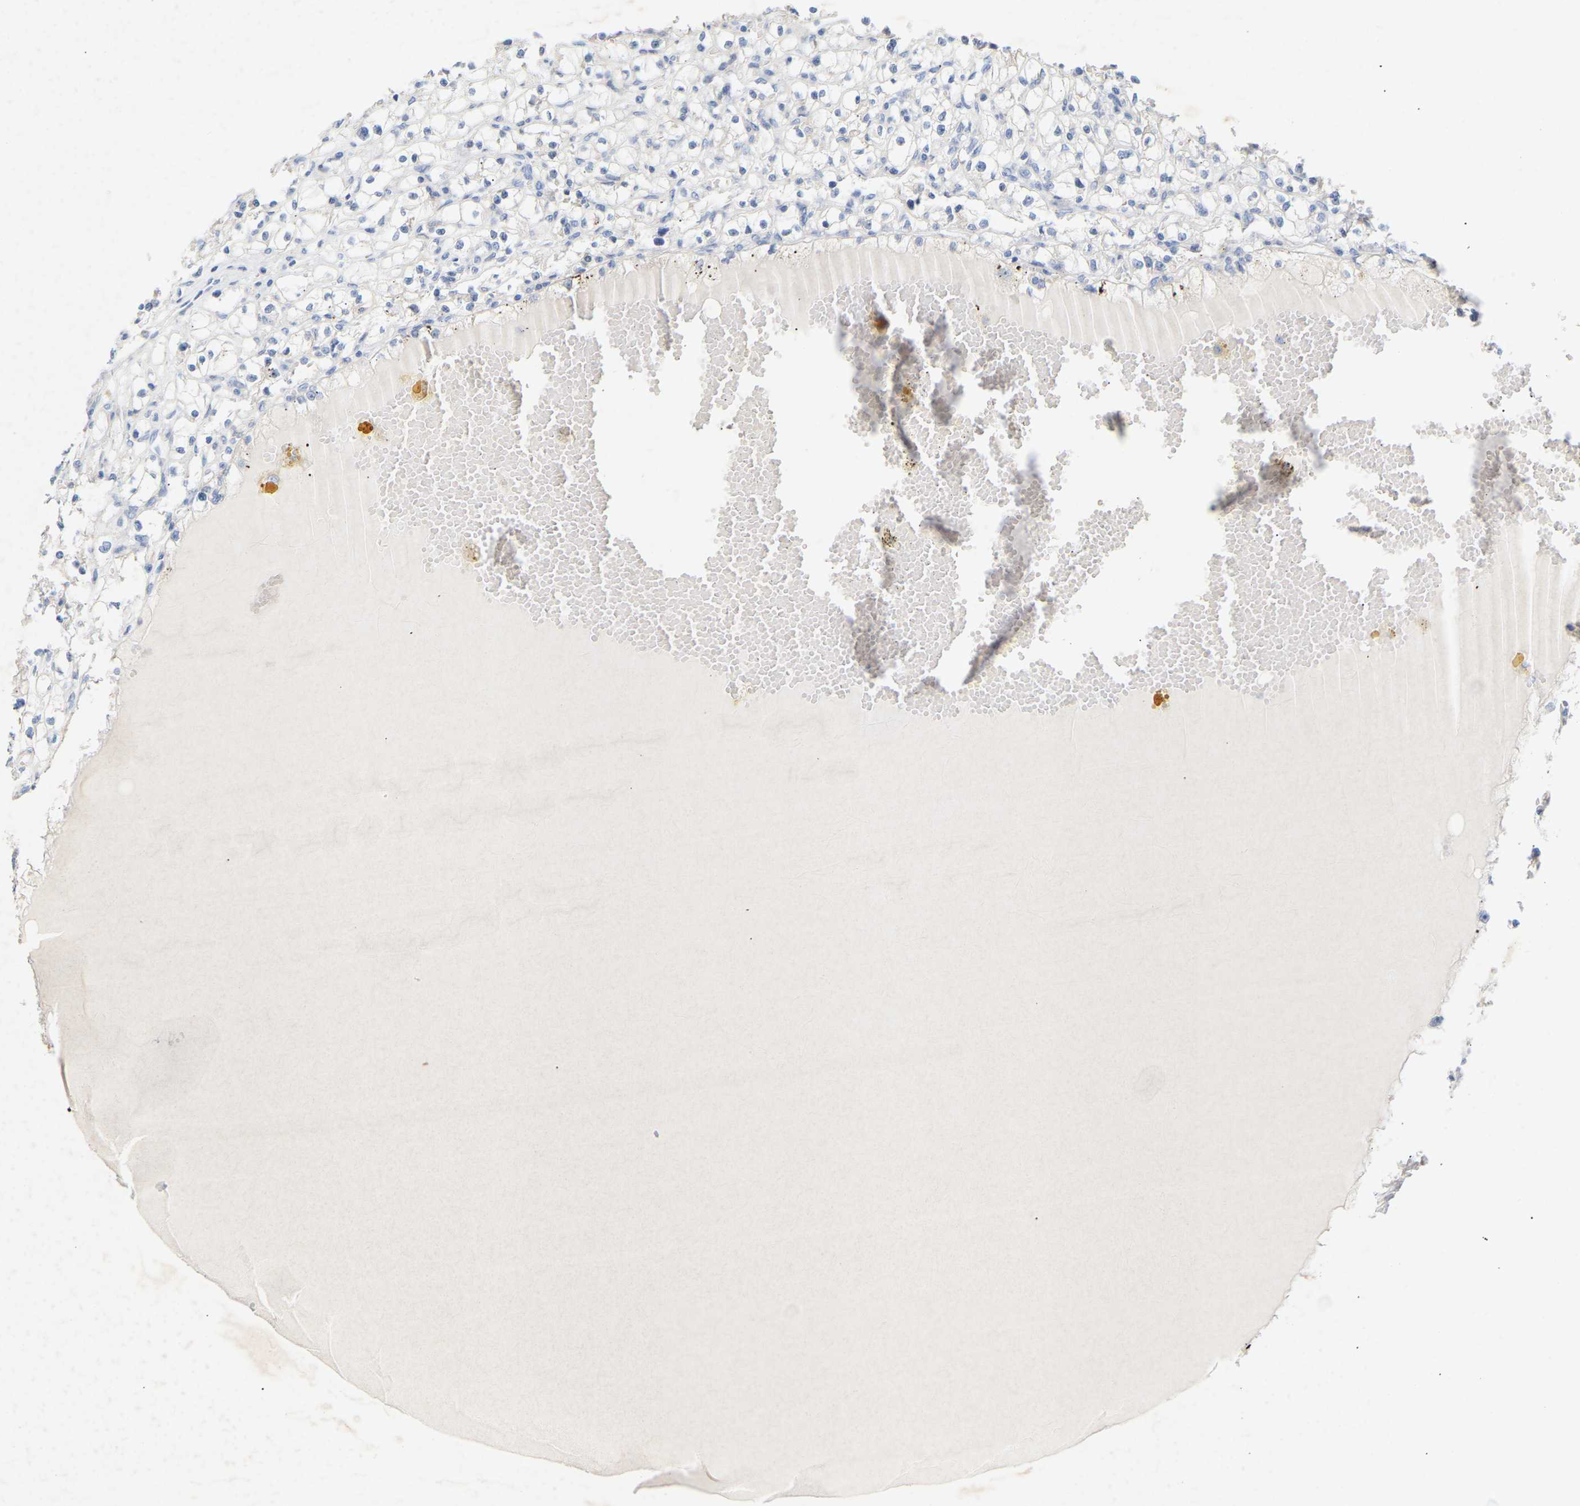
{"staining": {"intensity": "negative", "quantity": "none", "location": "none"}, "tissue": "renal cancer", "cell_type": "Tumor cells", "image_type": "cancer", "snomed": [{"axis": "morphology", "description": "Adenocarcinoma, NOS"}, {"axis": "topography", "description": "Kidney"}], "caption": "An immunohistochemistry histopathology image of renal adenocarcinoma is shown. There is no staining in tumor cells of renal adenocarcinoma.", "gene": "PEX1", "patient": {"sex": "male", "age": 56}}